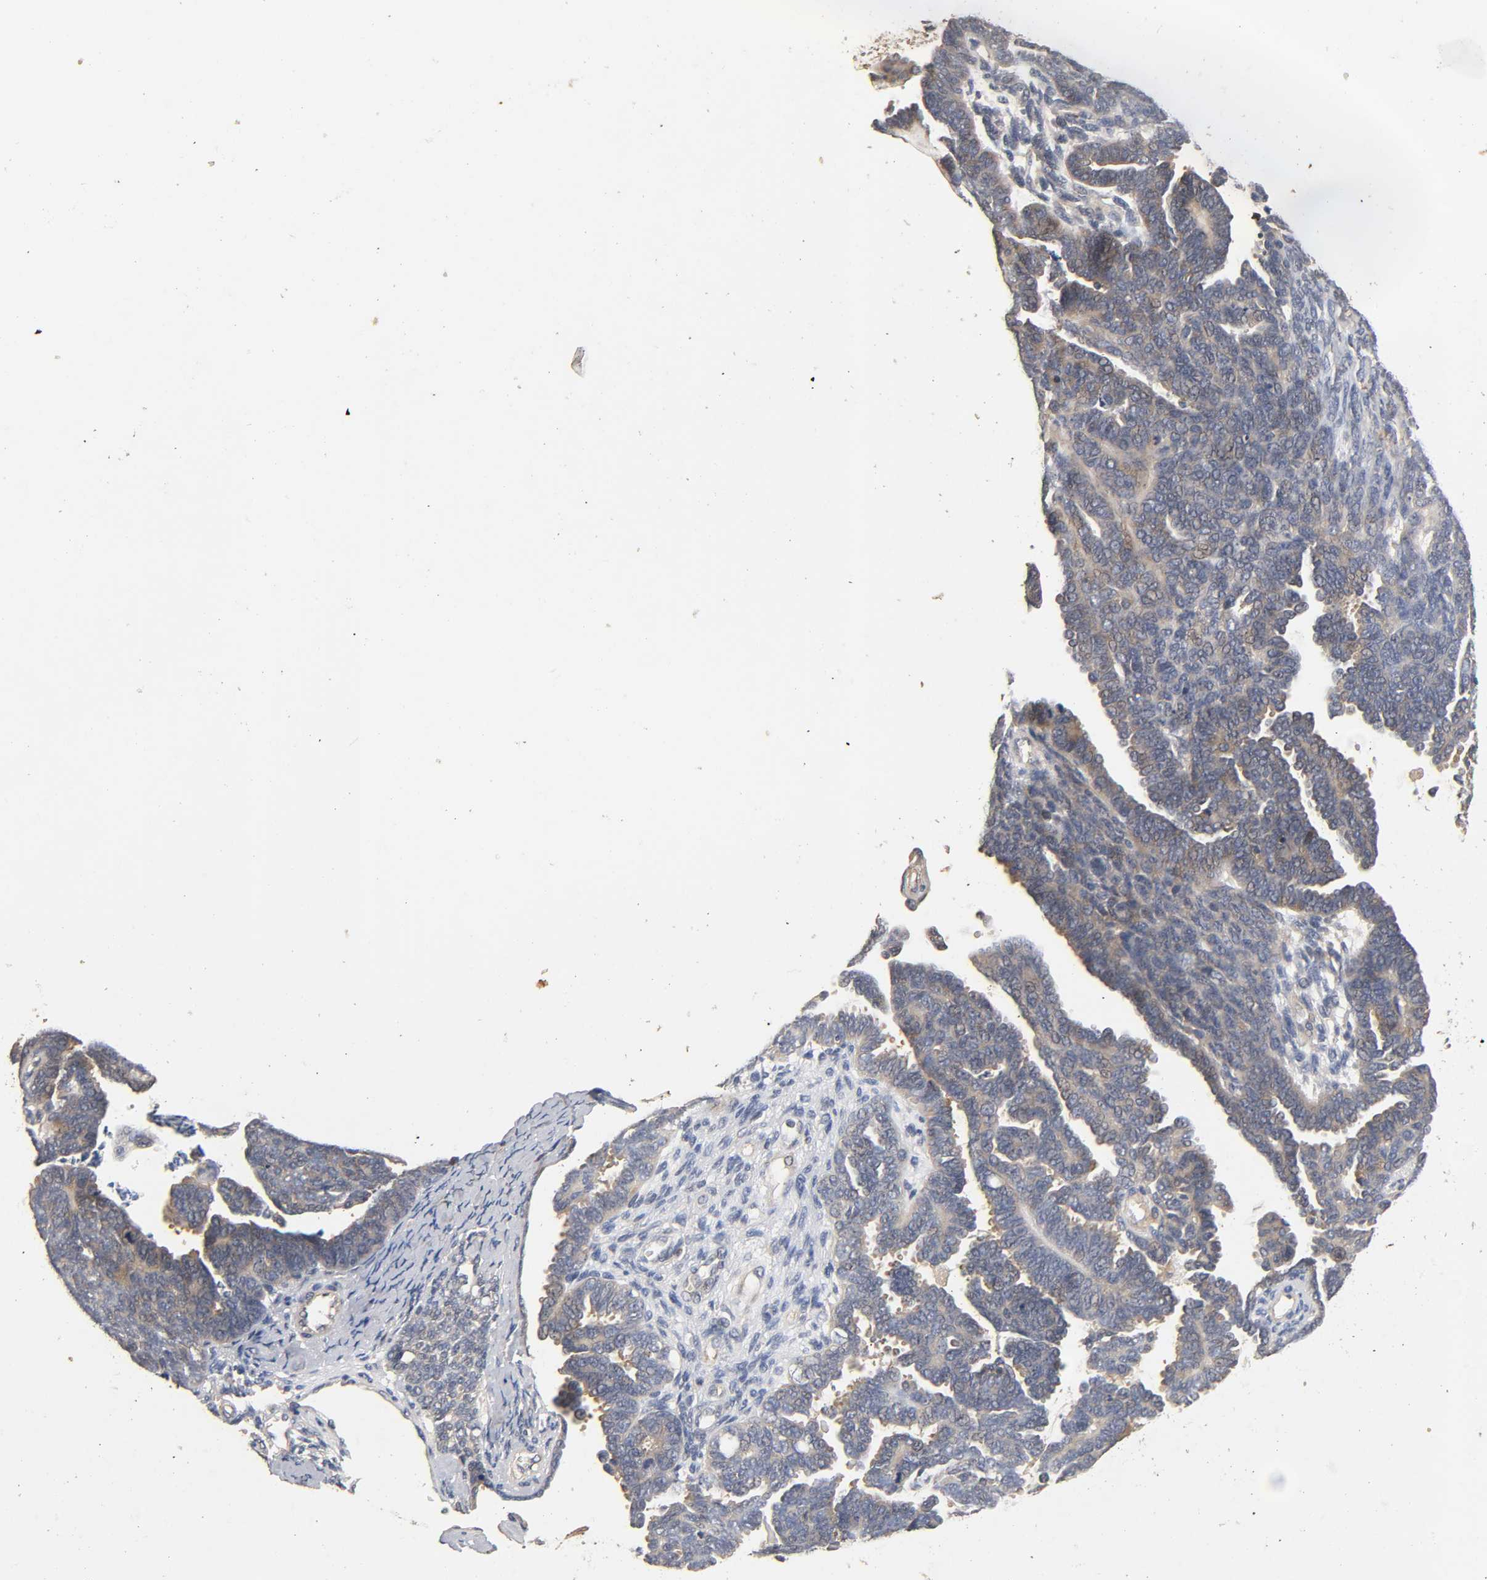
{"staining": {"intensity": "weak", "quantity": "25%-75%", "location": "cytoplasmic/membranous"}, "tissue": "endometrial cancer", "cell_type": "Tumor cells", "image_type": "cancer", "snomed": [{"axis": "morphology", "description": "Neoplasm, malignant, NOS"}, {"axis": "topography", "description": "Endometrium"}], "caption": "Human neoplasm (malignant) (endometrial) stained for a protein (brown) displays weak cytoplasmic/membranous positive expression in about 25%-75% of tumor cells.", "gene": "SCAP", "patient": {"sex": "female", "age": 74}}